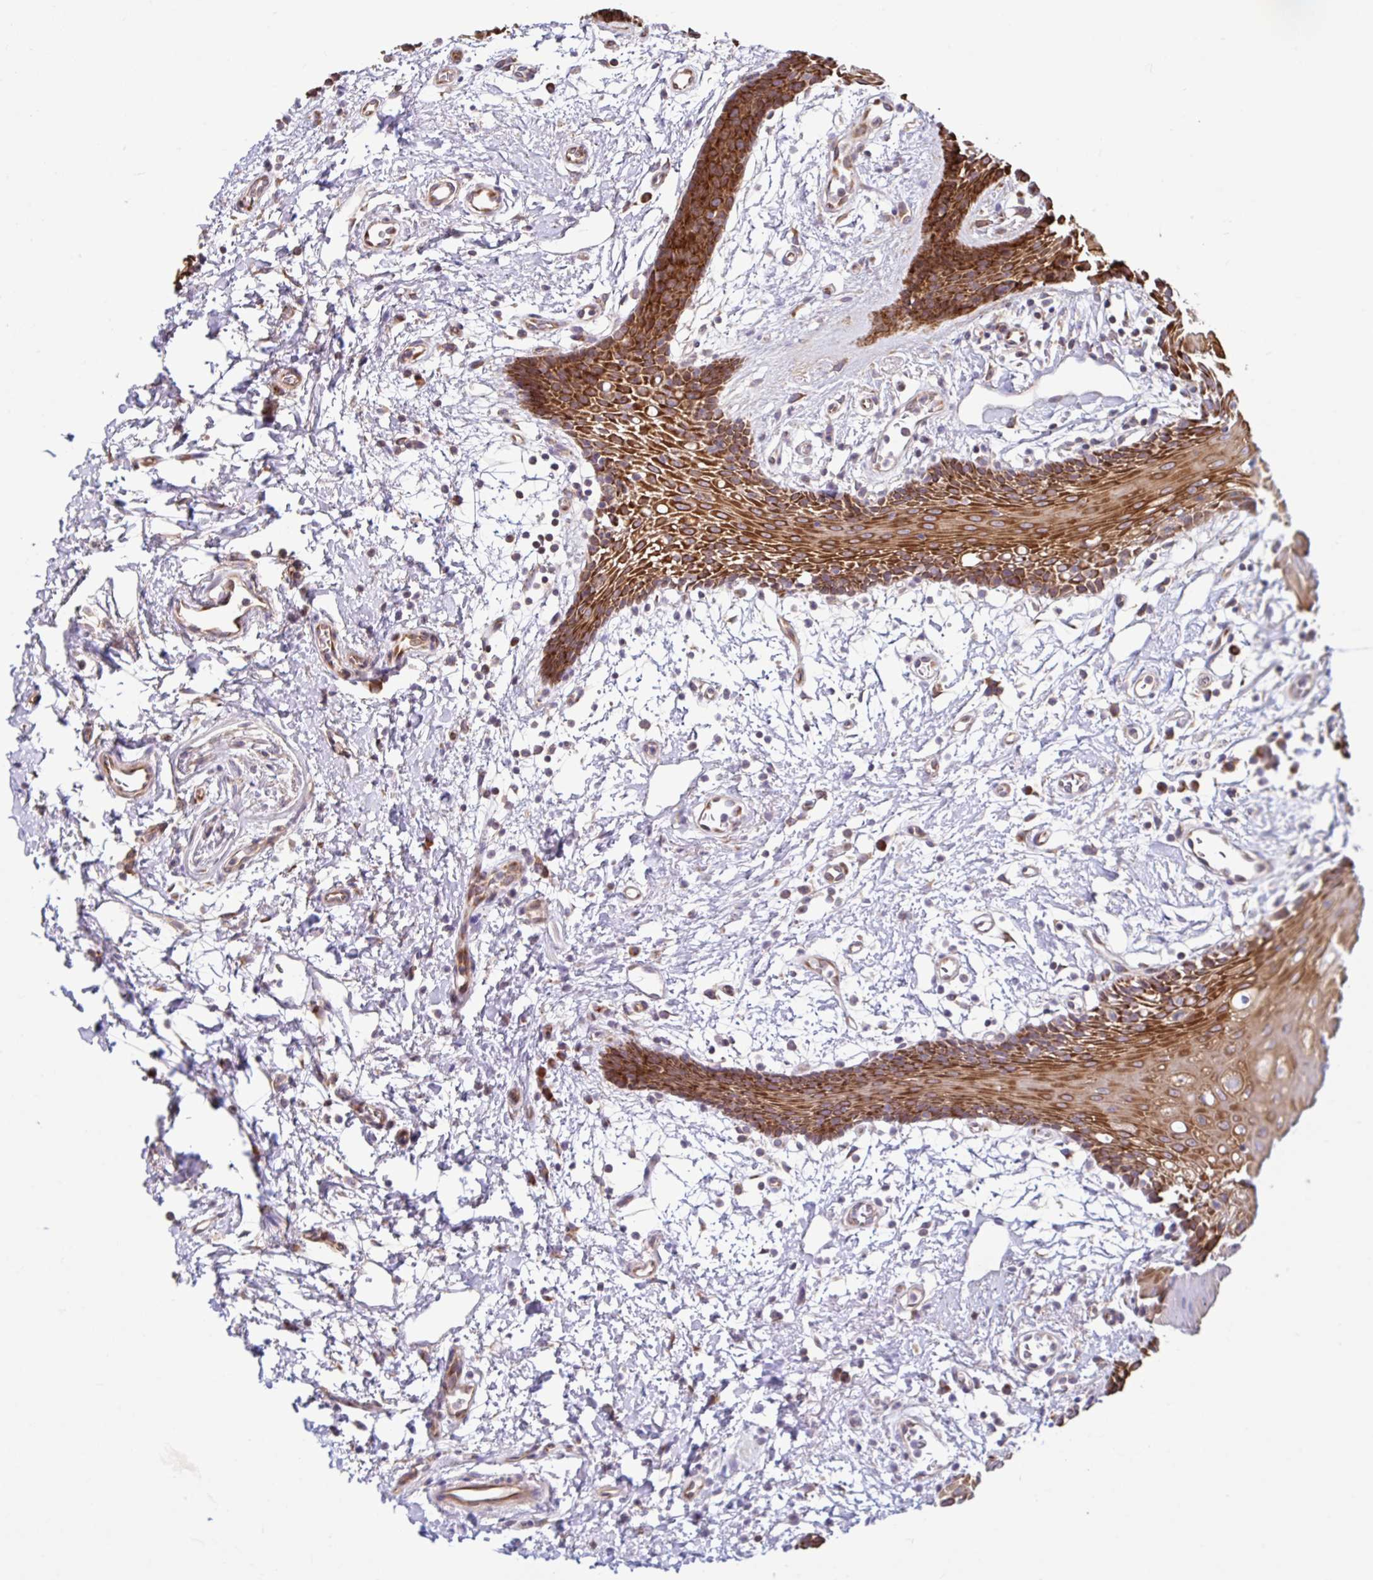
{"staining": {"intensity": "strong", "quantity": ">75%", "location": "cytoplasmic/membranous"}, "tissue": "oral mucosa", "cell_type": "Squamous epithelial cells", "image_type": "normal", "snomed": [{"axis": "morphology", "description": "Normal tissue, NOS"}, {"axis": "topography", "description": "Oral tissue"}], "caption": "Protein staining reveals strong cytoplasmic/membranous staining in about >75% of squamous epithelial cells in unremarkable oral mucosa.", "gene": "NTPCR", "patient": {"sex": "female", "age": 59}}